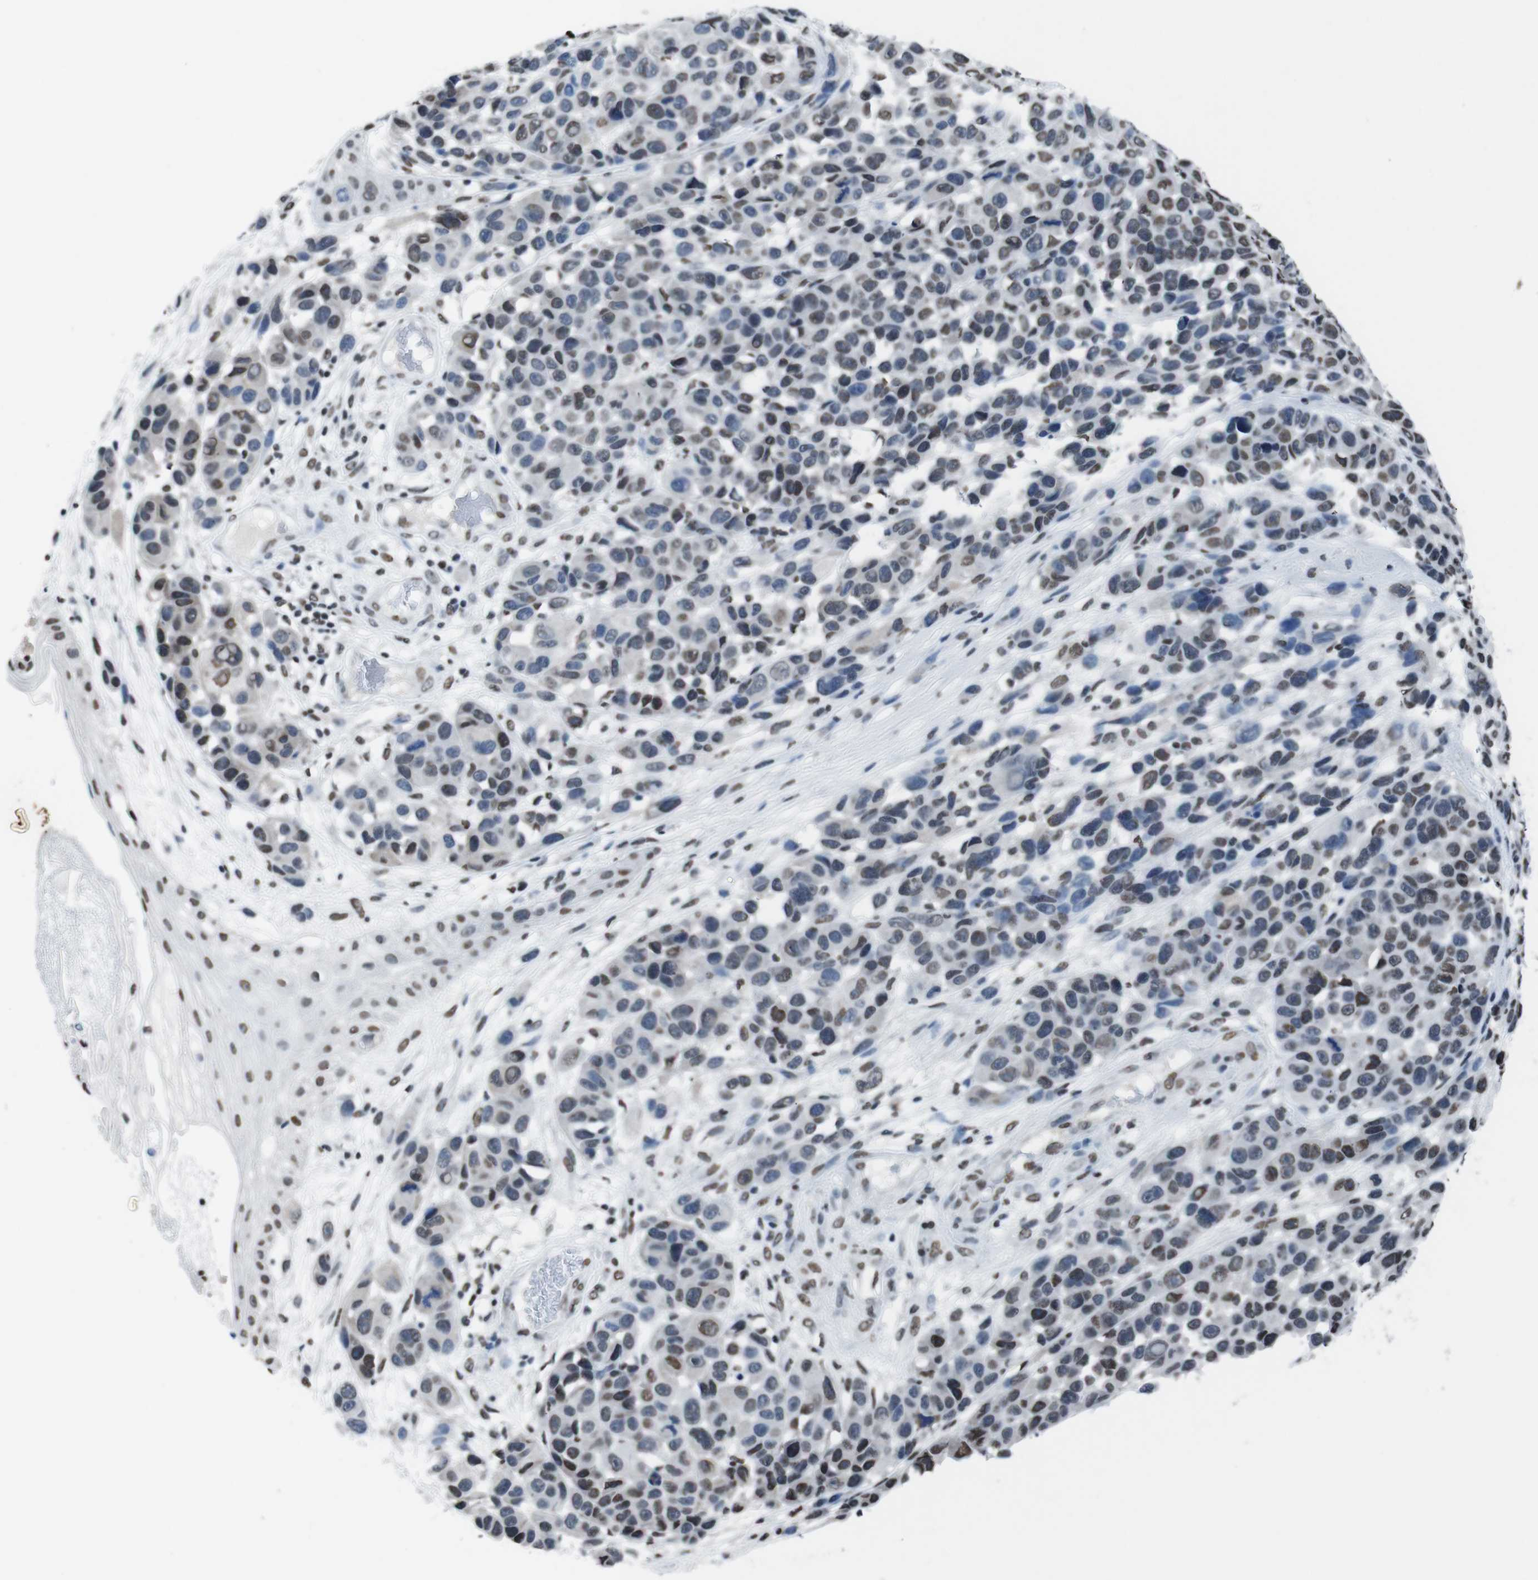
{"staining": {"intensity": "weak", "quantity": "25%-75%", "location": "nuclear"}, "tissue": "melanoma", "cell_type": "Tumor cells", "image_type": "cancer", "snomed": [{"axis": "morphology", "description": "Malignant melanoma, NOS"}, {"axis": "topography", "description": "Skin"}], "caption": "Melanoma stained for a protein (brown) demonstrates weak nuclear positive staining in approximately 25%-75% of tumor cells.", "gene": "PIP4P2", "patient": {"sex": "male", "age": 53}}